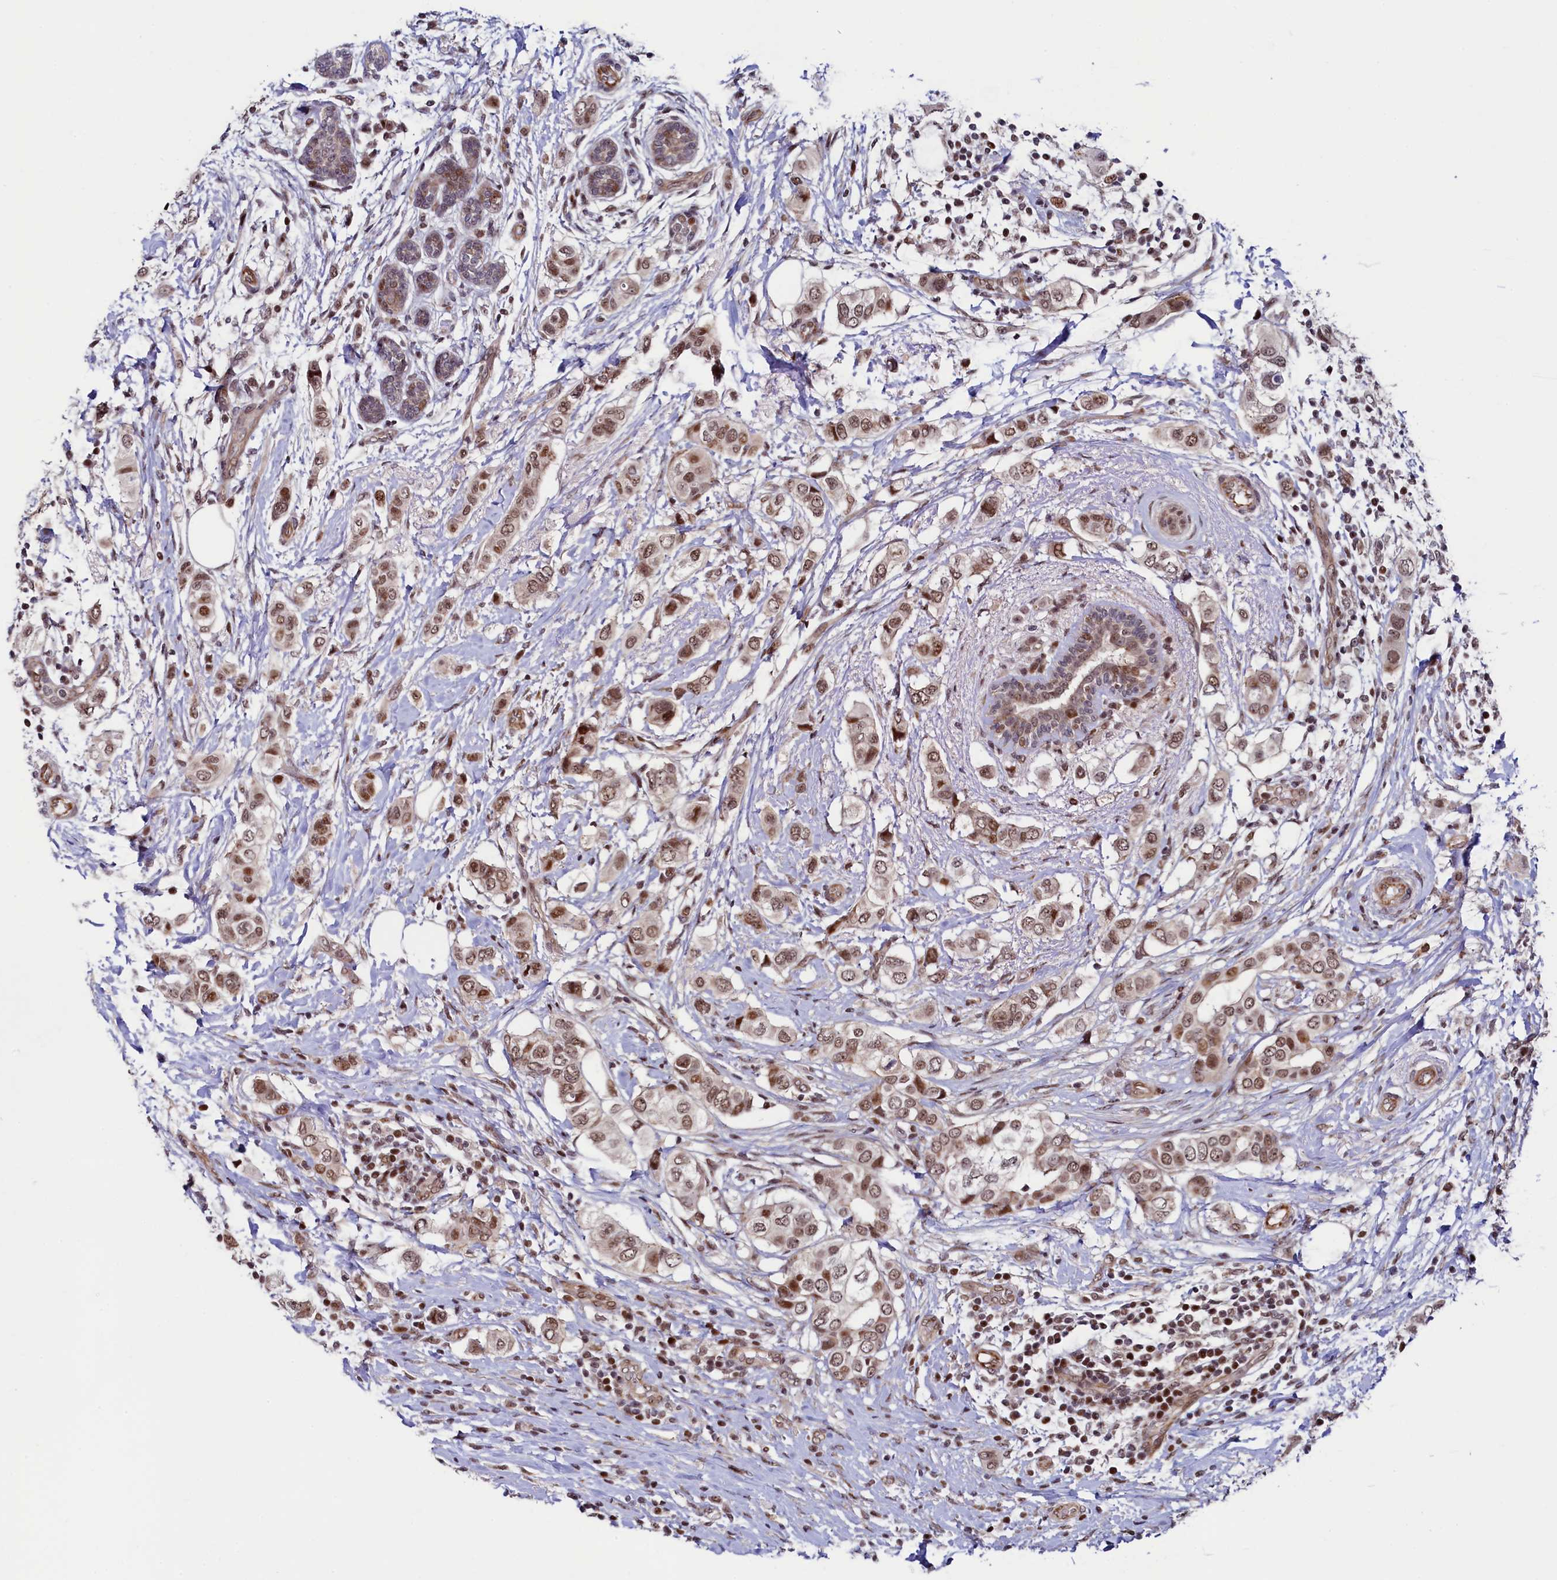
{"staining": {"intensity": "moderate", "quantity": ">75%", "location": "nuclear"}, "tissue": "breast cancer", "cell_type": "Tumor cells", "image_type": "cancer", "snomed": [{"axis": "morphology", "description": "Lobular carcinoma"}, {"axis": "topography", "description": "Breast"}], "caption": "An image of breast cancer stained for a protein displays moderate nuclear brown staining in tumor cells.", "gene": "LEO1", "patient": {"sex": "female", "age": 51}}